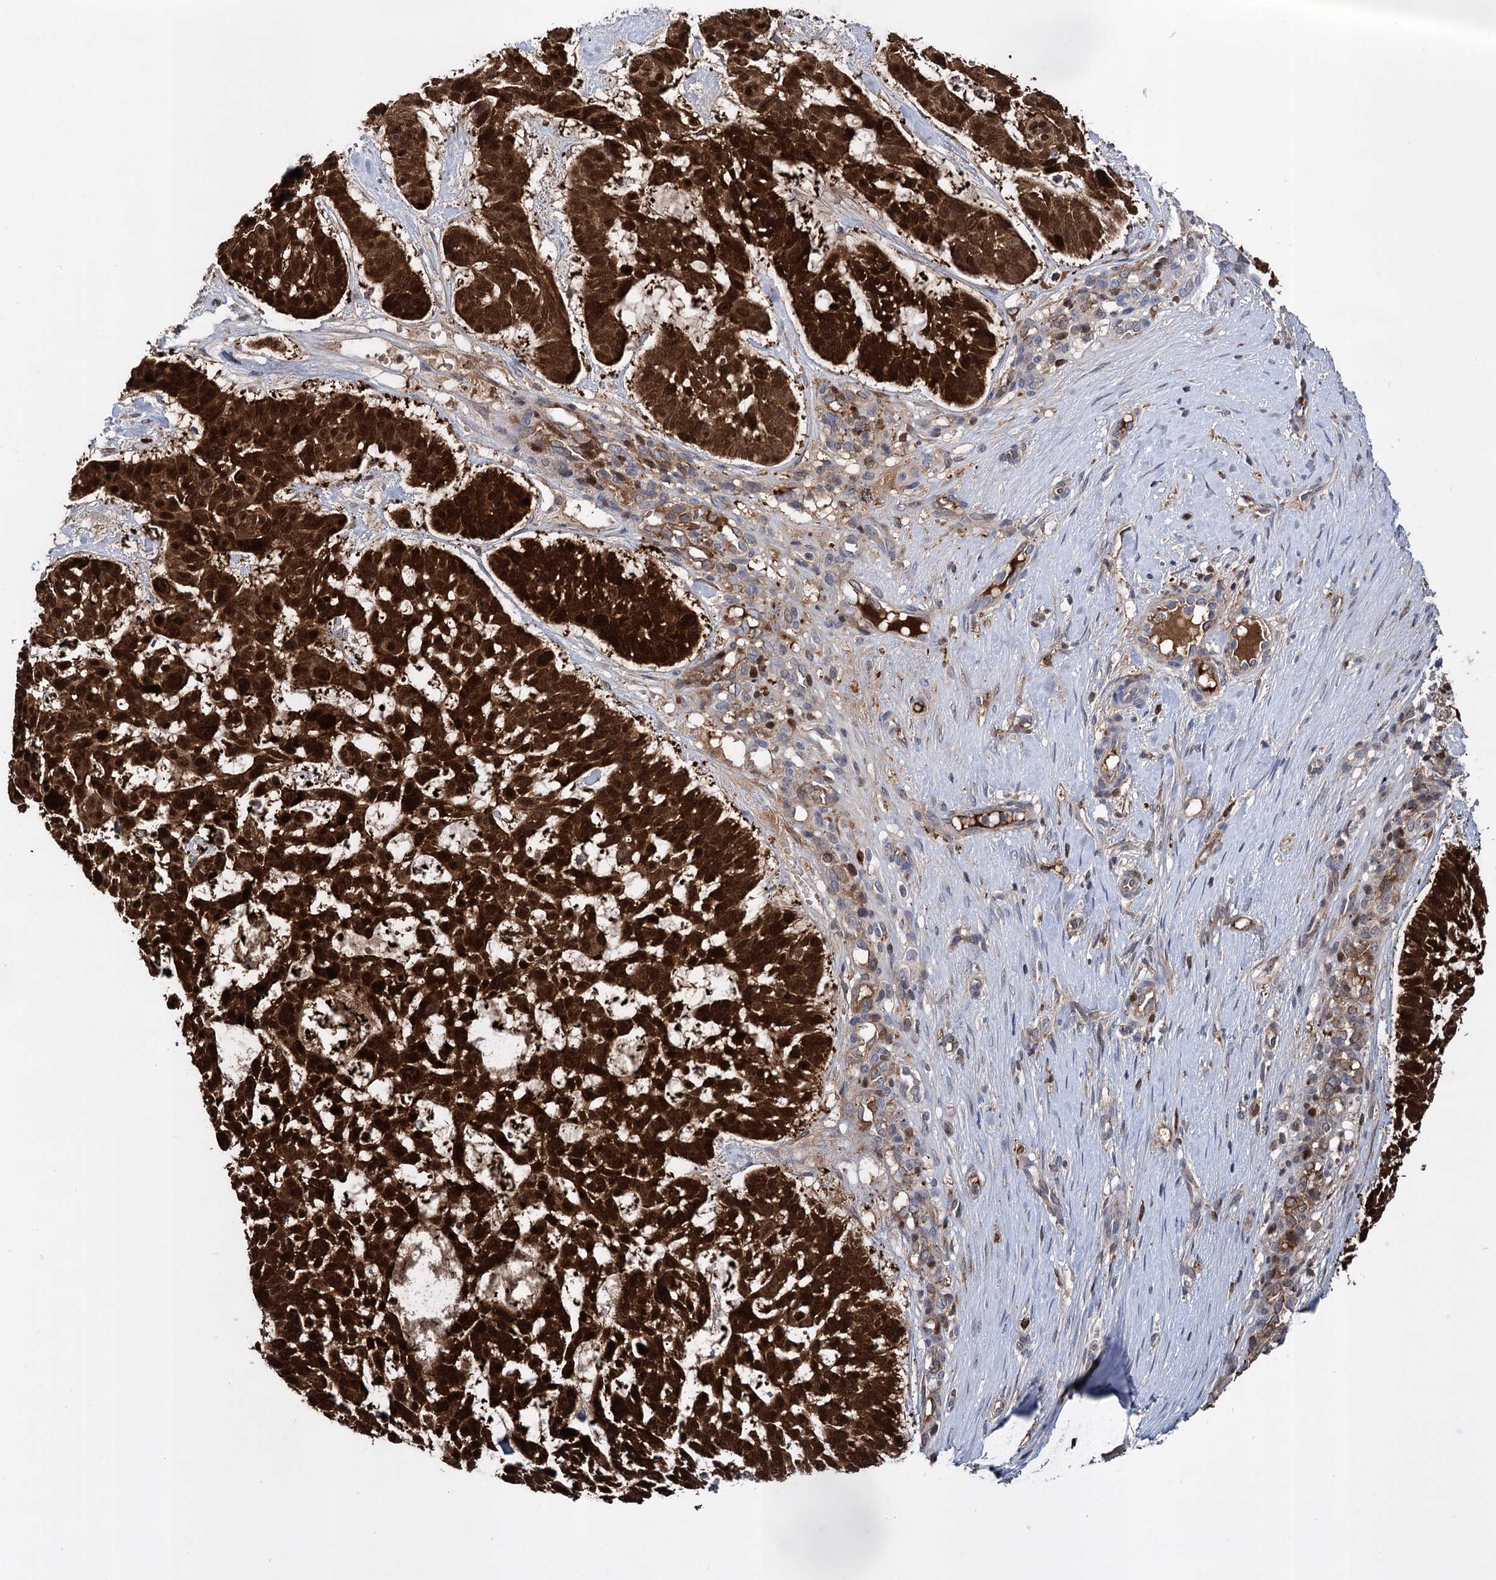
{"staining": {"intensity": "strong", "quantity": ">75%", "location": "cytoplasmic/membranous,nuclear"}, "tissue": "skin cancer", "cell_type": "Tumor cells", "image_type": "cancer", "snomed": [{"axis": "morphology", "description": "Basal cell carcinoma"}, {"axis": "topography", "description": "Skin"}], "caption": "Immunohistochemistry (IHC) photomicrograph of neoplastic tissue: human skin cancer (basal cell carcinoma) stained using immunohistochemistry shows high levels of strong protein expression localized specifically in the cytoplasmic/membranous and nuclear of tumor cells, appearing as a cytoplasmic/membranous and nuclear brown color.", "gene": "GLO1", "patient": {"sex": "male", "age": 88}}